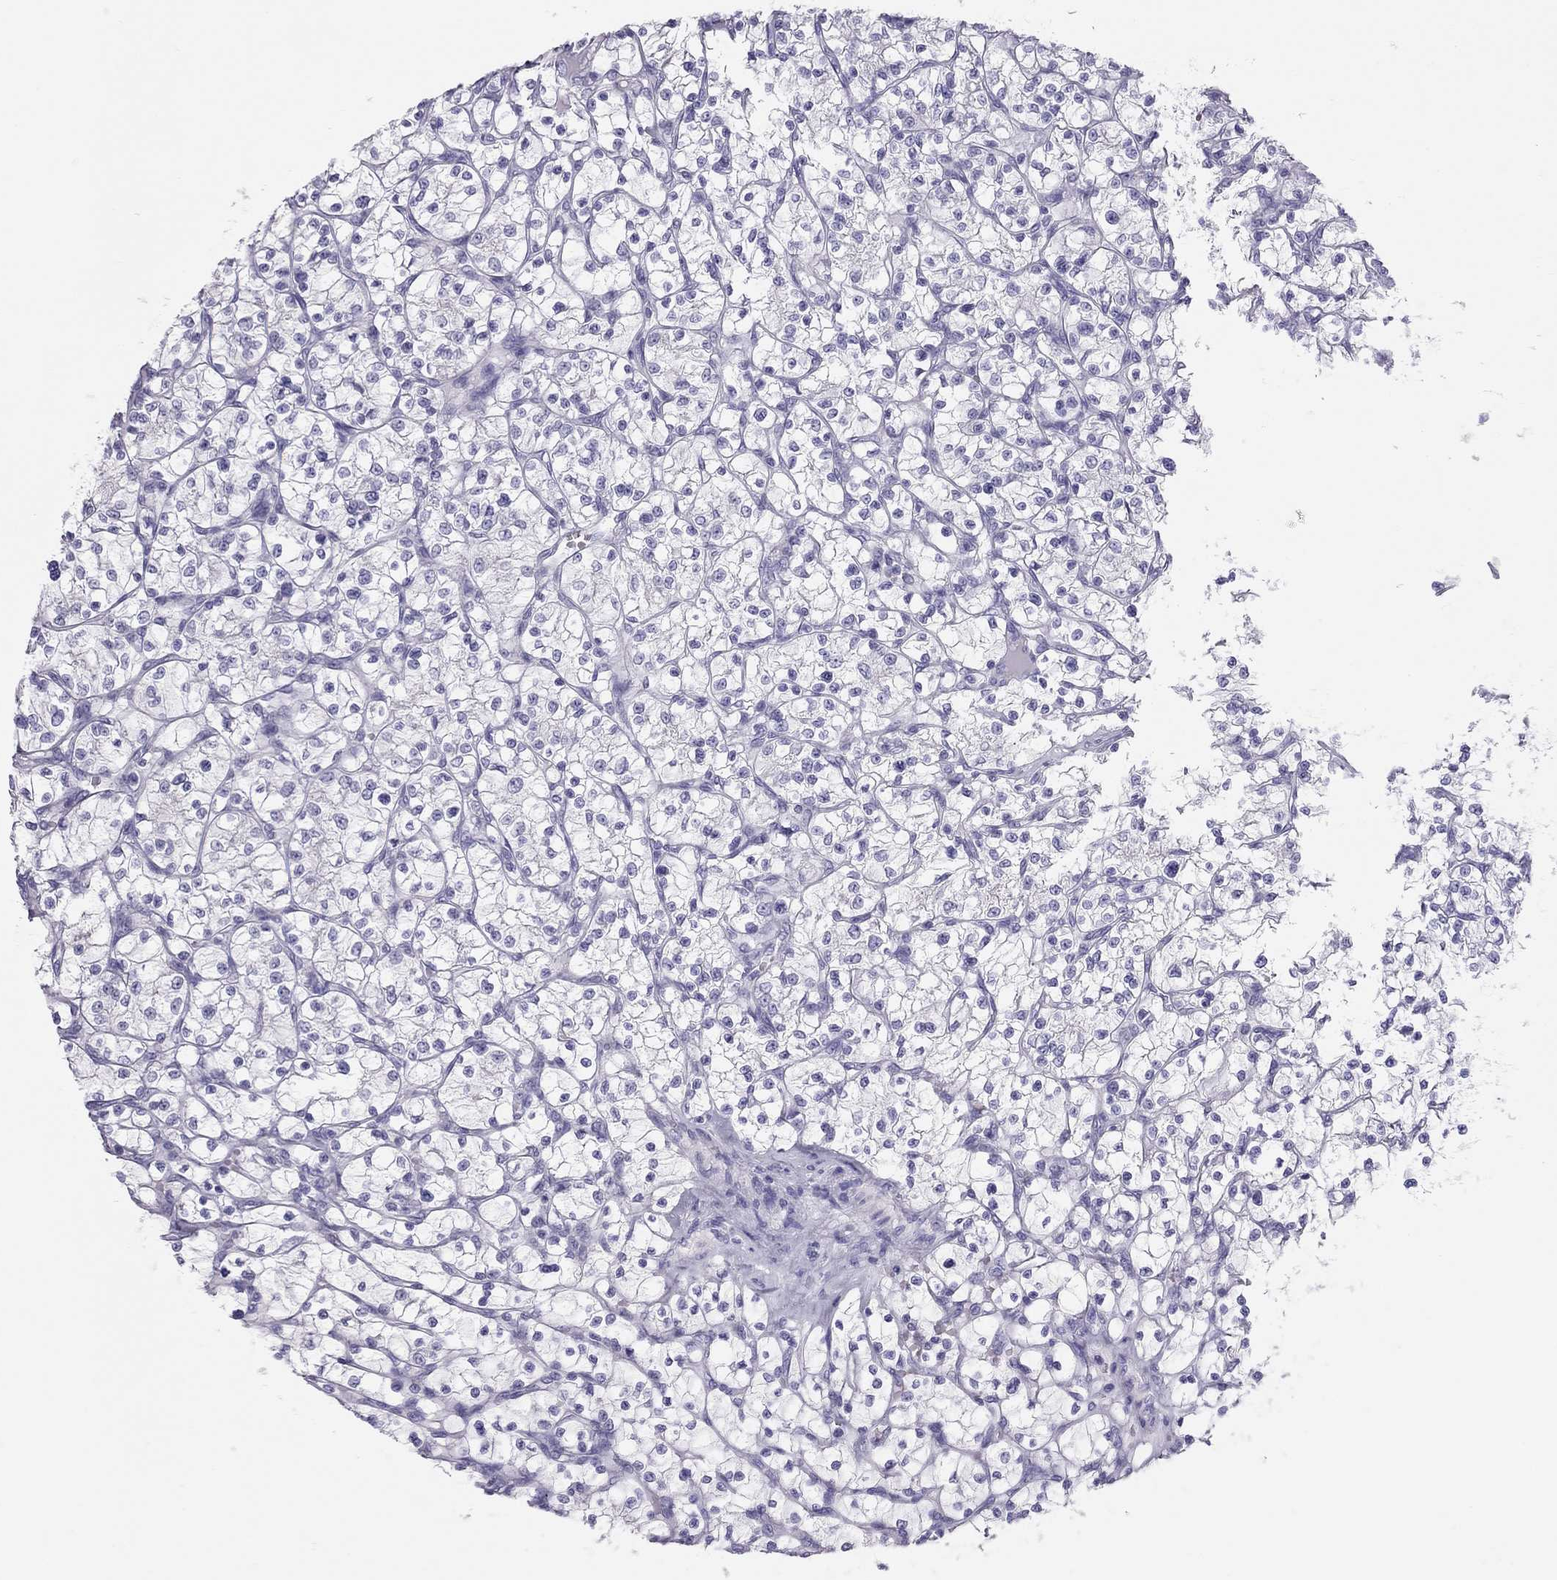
{"staining": {"intensity": "negative", "quantity": "none", "location": "none"}, "tissue": "renal cancer", "cell_type": "Tumor cells", "image_type": "cancer", "snomed": [{"axis": "morphology", "description": "Adenocarcinoma, NOS"}, {"axis": "topography", "description": "Kidney"}], "caption": "Human adenocarcinoma (renal) stained for a protein using immunohistochemistry (IHC) reveals no expression in tumor cells.", "gene": "PSMB11", "patient": {"sex": "female", "age": 64}}